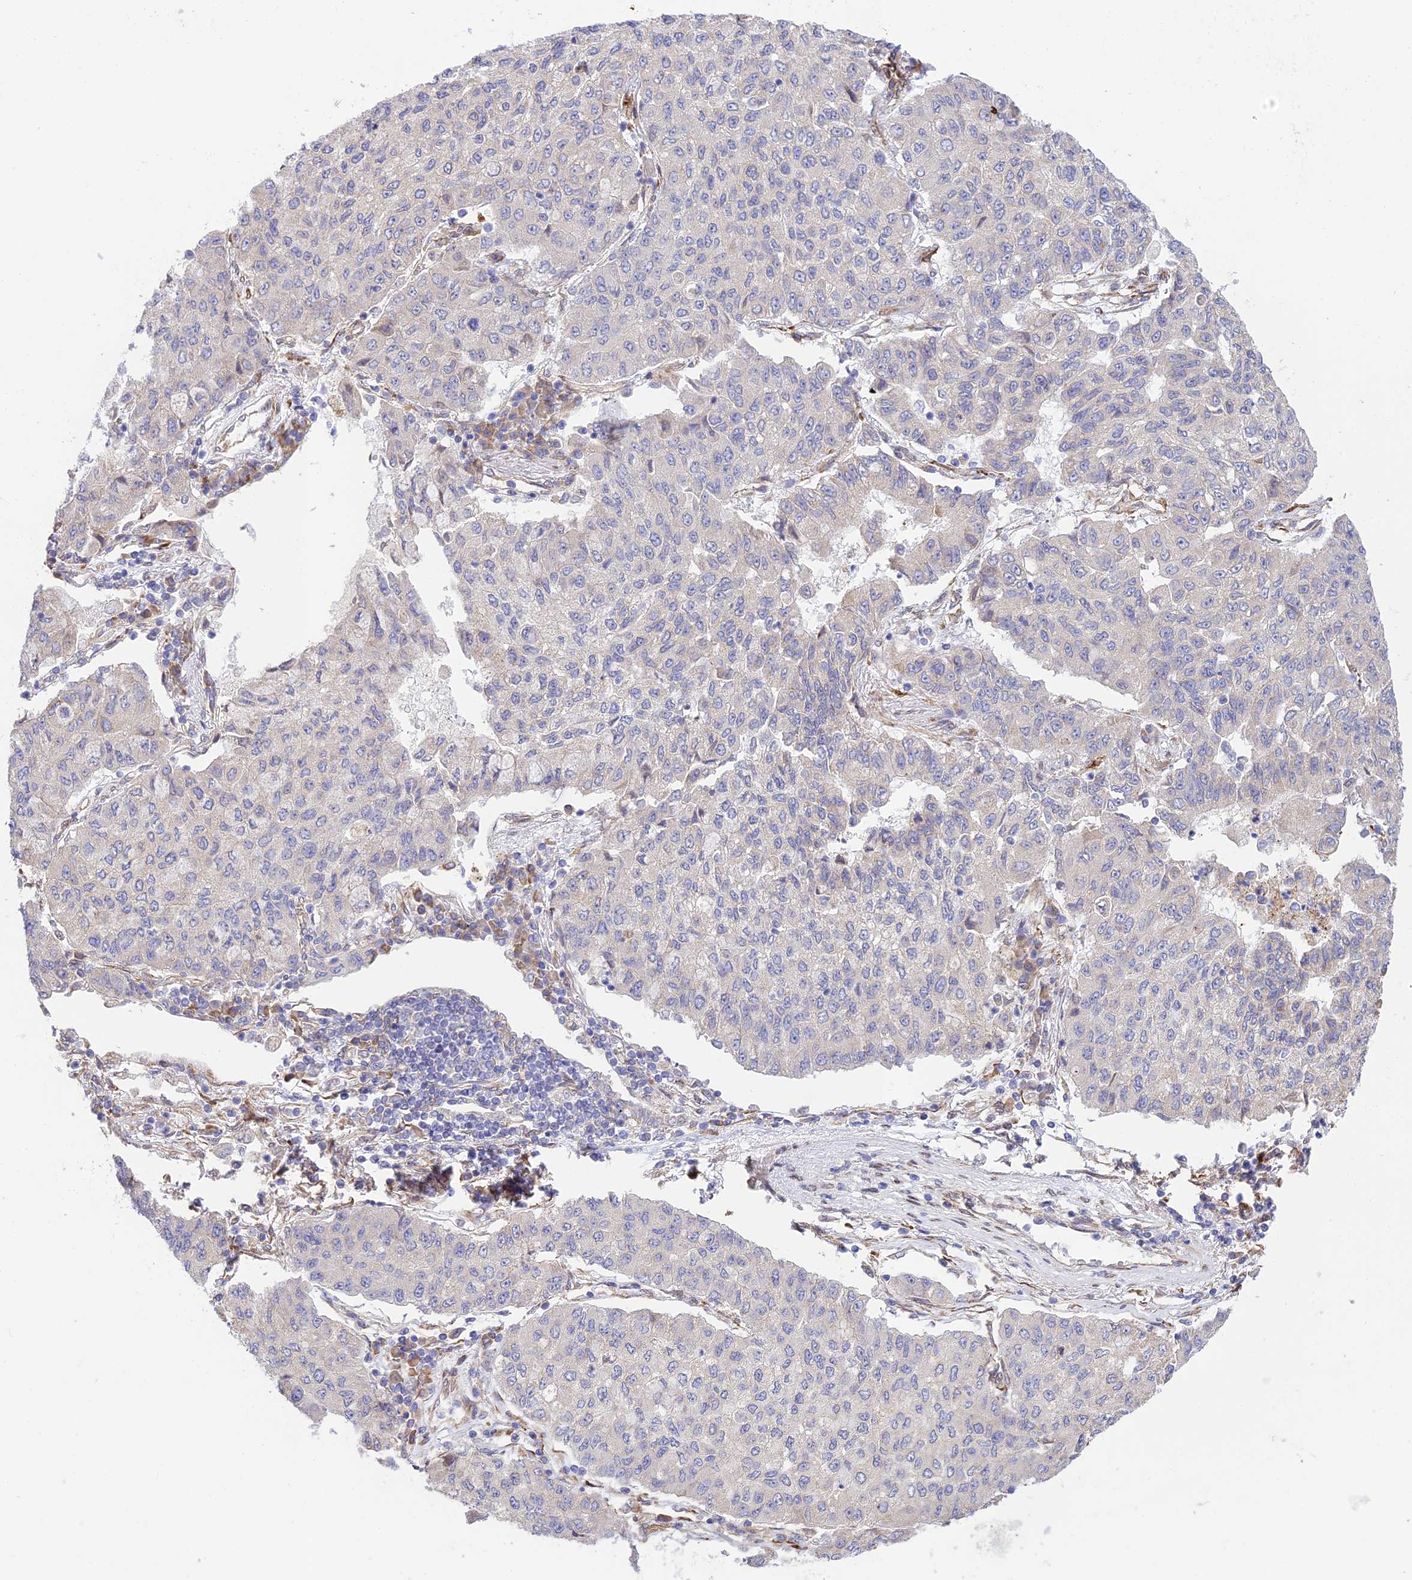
{"staining": {"intensity": "negative", "quantity": "none", "location": "none"}, "tissue": "lung cancer", "cell_type": "Tumor cells", "image_type": "cancer", "snomed": [{"axis": "morphology", "description": "Squamous cell carcinoma, NOS"}, {"axis": "topography", "description": "Lung"}], "caption": "The image demonstrates no staining of tumor cells in lung cancer. Brightfield microscopy of immunohistochemistry (IHC) stained with DAB (brown) and hematoxylin (blue), captured at high magnification.", "gene": "EXOC3L4", "patient": {"sex": "male", "age": 74}}